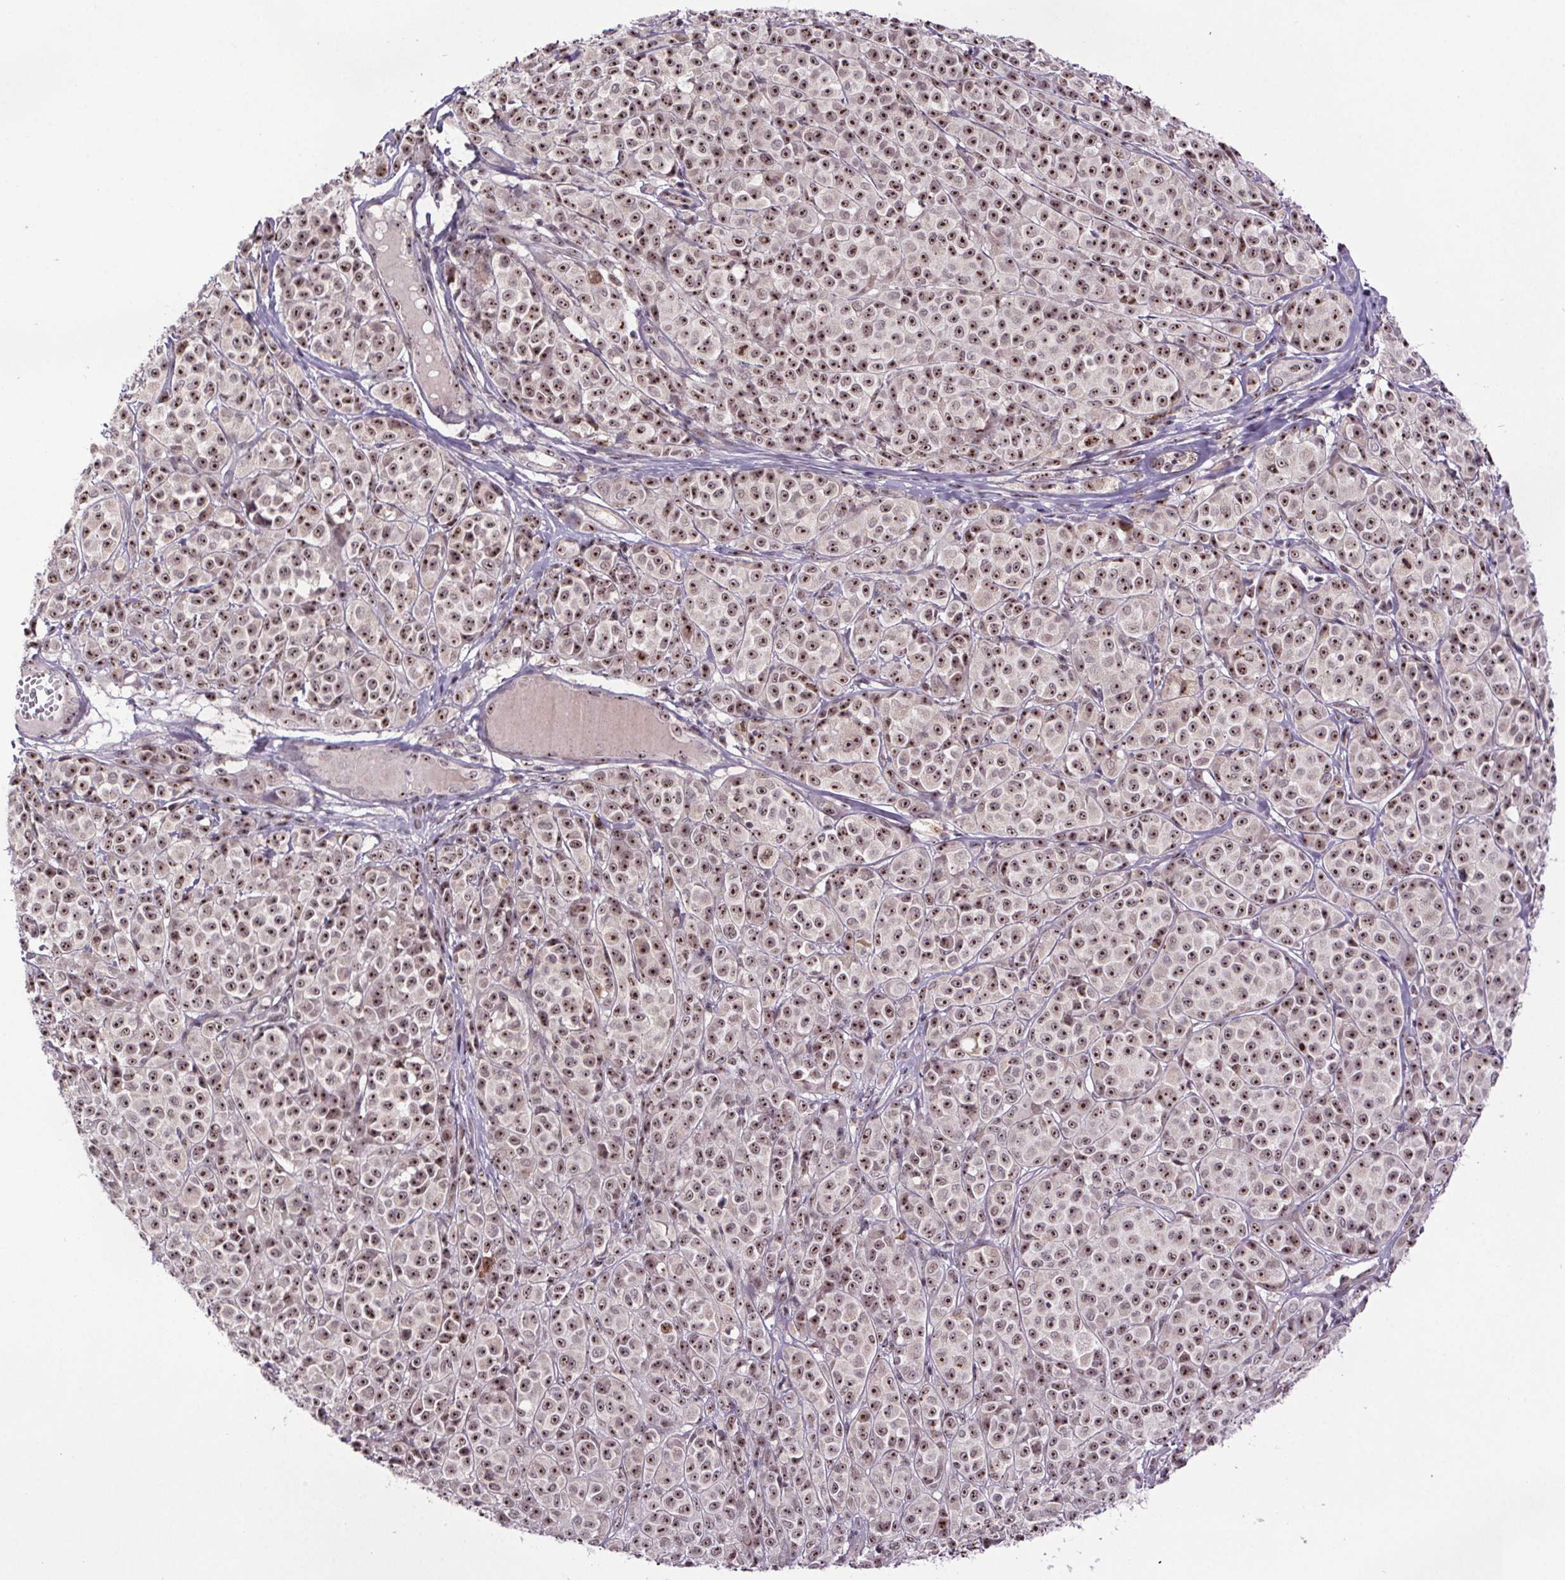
{"staining": {"intensity": "moderate", "quantity": ">75%", "location": "nuclear"}, "tissue": "melanoma", "cell_type": "Tumor cells", "image_type": "cancer", "snomed": [{"axis": "morphology", "description": "Malignant melanoma, NOS"}, {"axis": "topography", "description": "Skin"}], "caption": "A photomicrograph of malignant melanoma stained for a protein reveals moderate nuclear brown staining in tumor cells. The staining is performed using DAB brown chromogen to label protein expression. The nuclei are counter-stained blue using hematoxylin.", "gene": "ATMIN", "patient": {"sex": "male", "age": 89}}